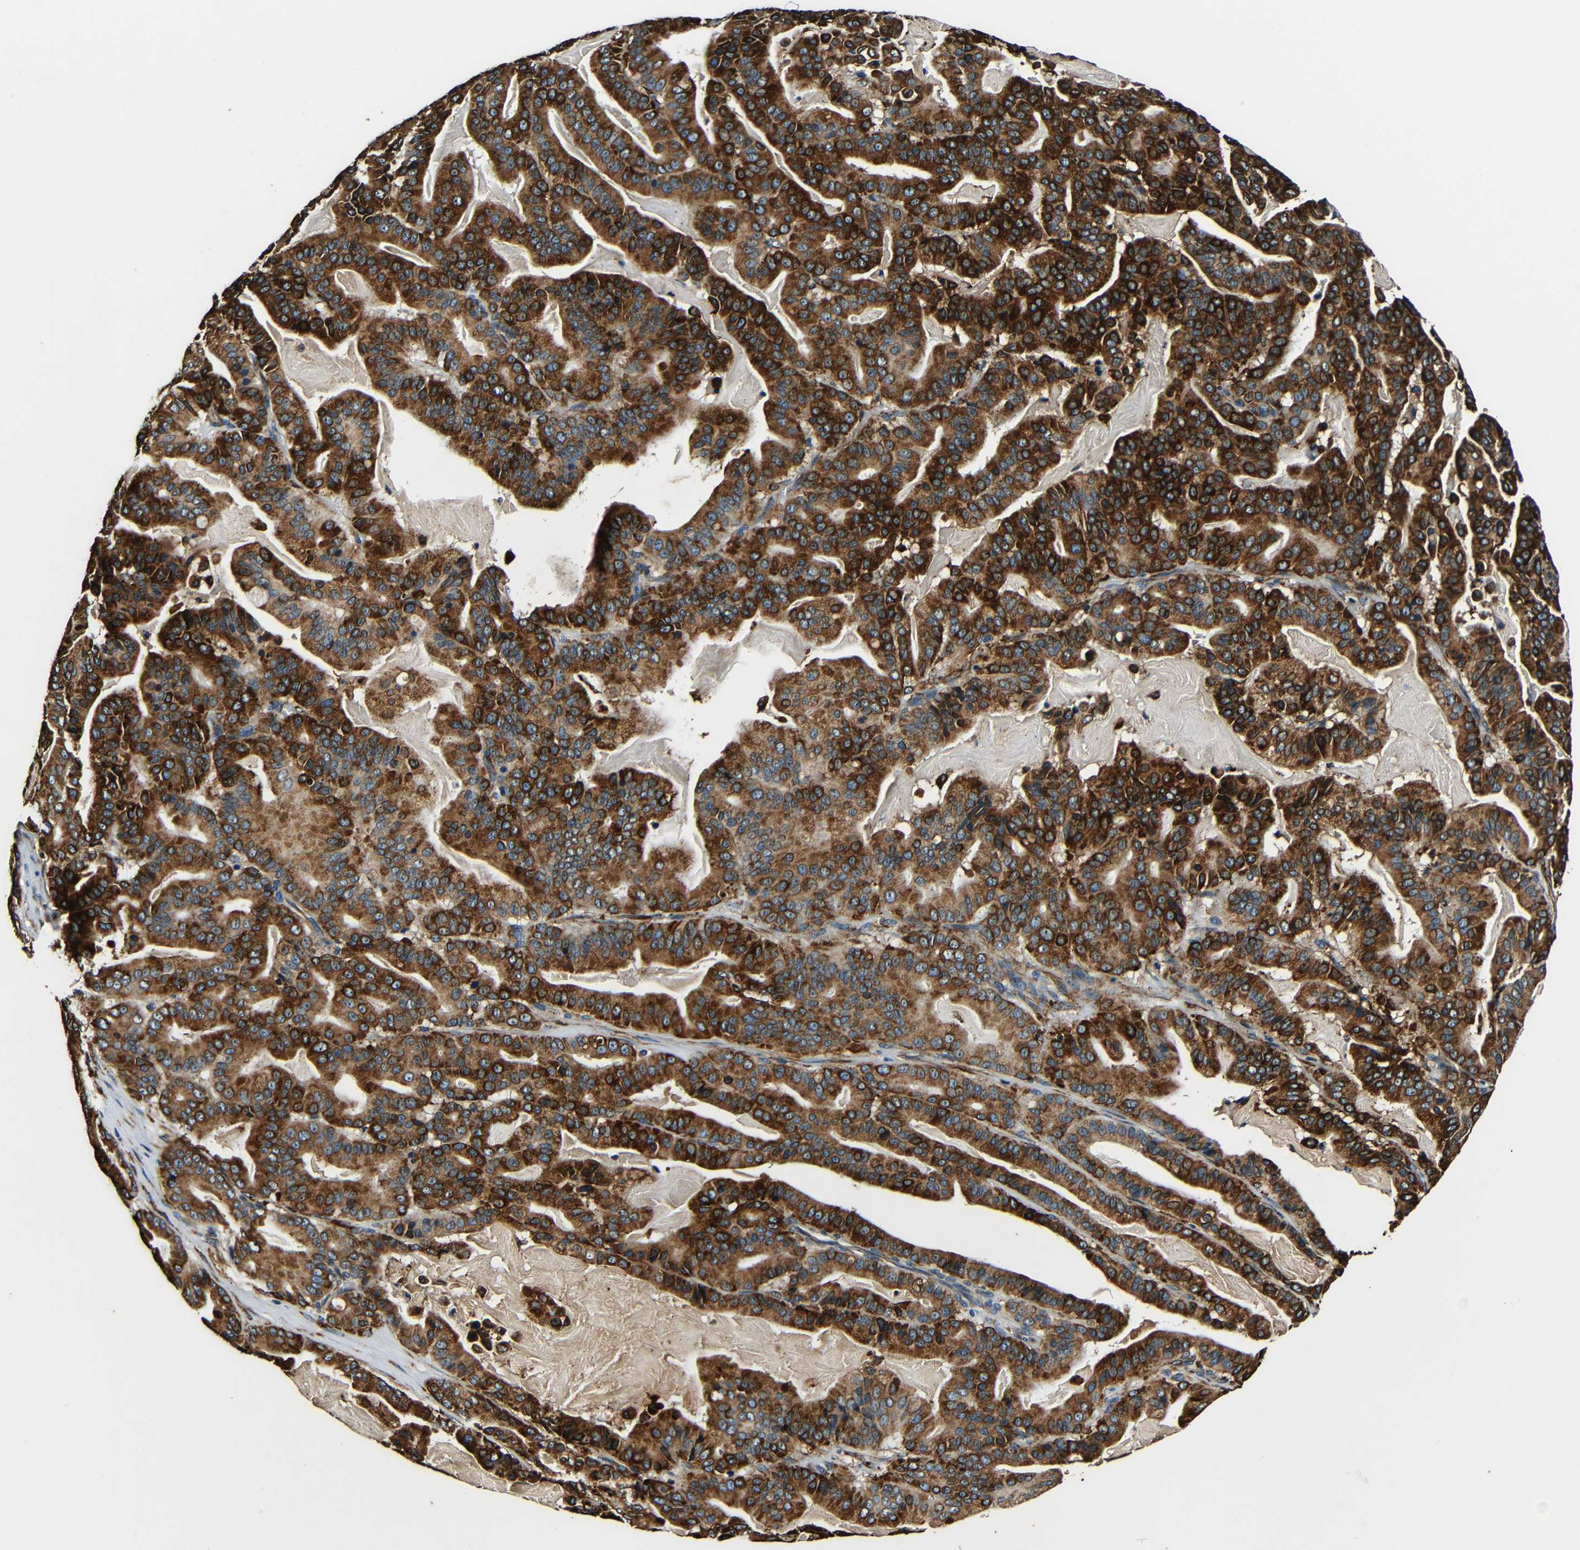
{"staining": {"intensity": "strong", "quantity": ">75%", "location": "cytoplasmic/membranous"}, "tissue": "pancreatic cancer", "cell_type": "Tumor cells", "image_type": "cancer", "snomed": [{"axis": "morphology", "description": "Adenocarcinoma, NOS"}, {"axis": "topography", "description": "Pancreas"}], "caption": "Immunohistochemical staining of pancreatic cancer reveals high levels of strong cytoplasmic/membranous protein expression in approximately >75% of tumor cells.", "gene": "RRBP1", "patient": {"sex": "male", "age": 63}}